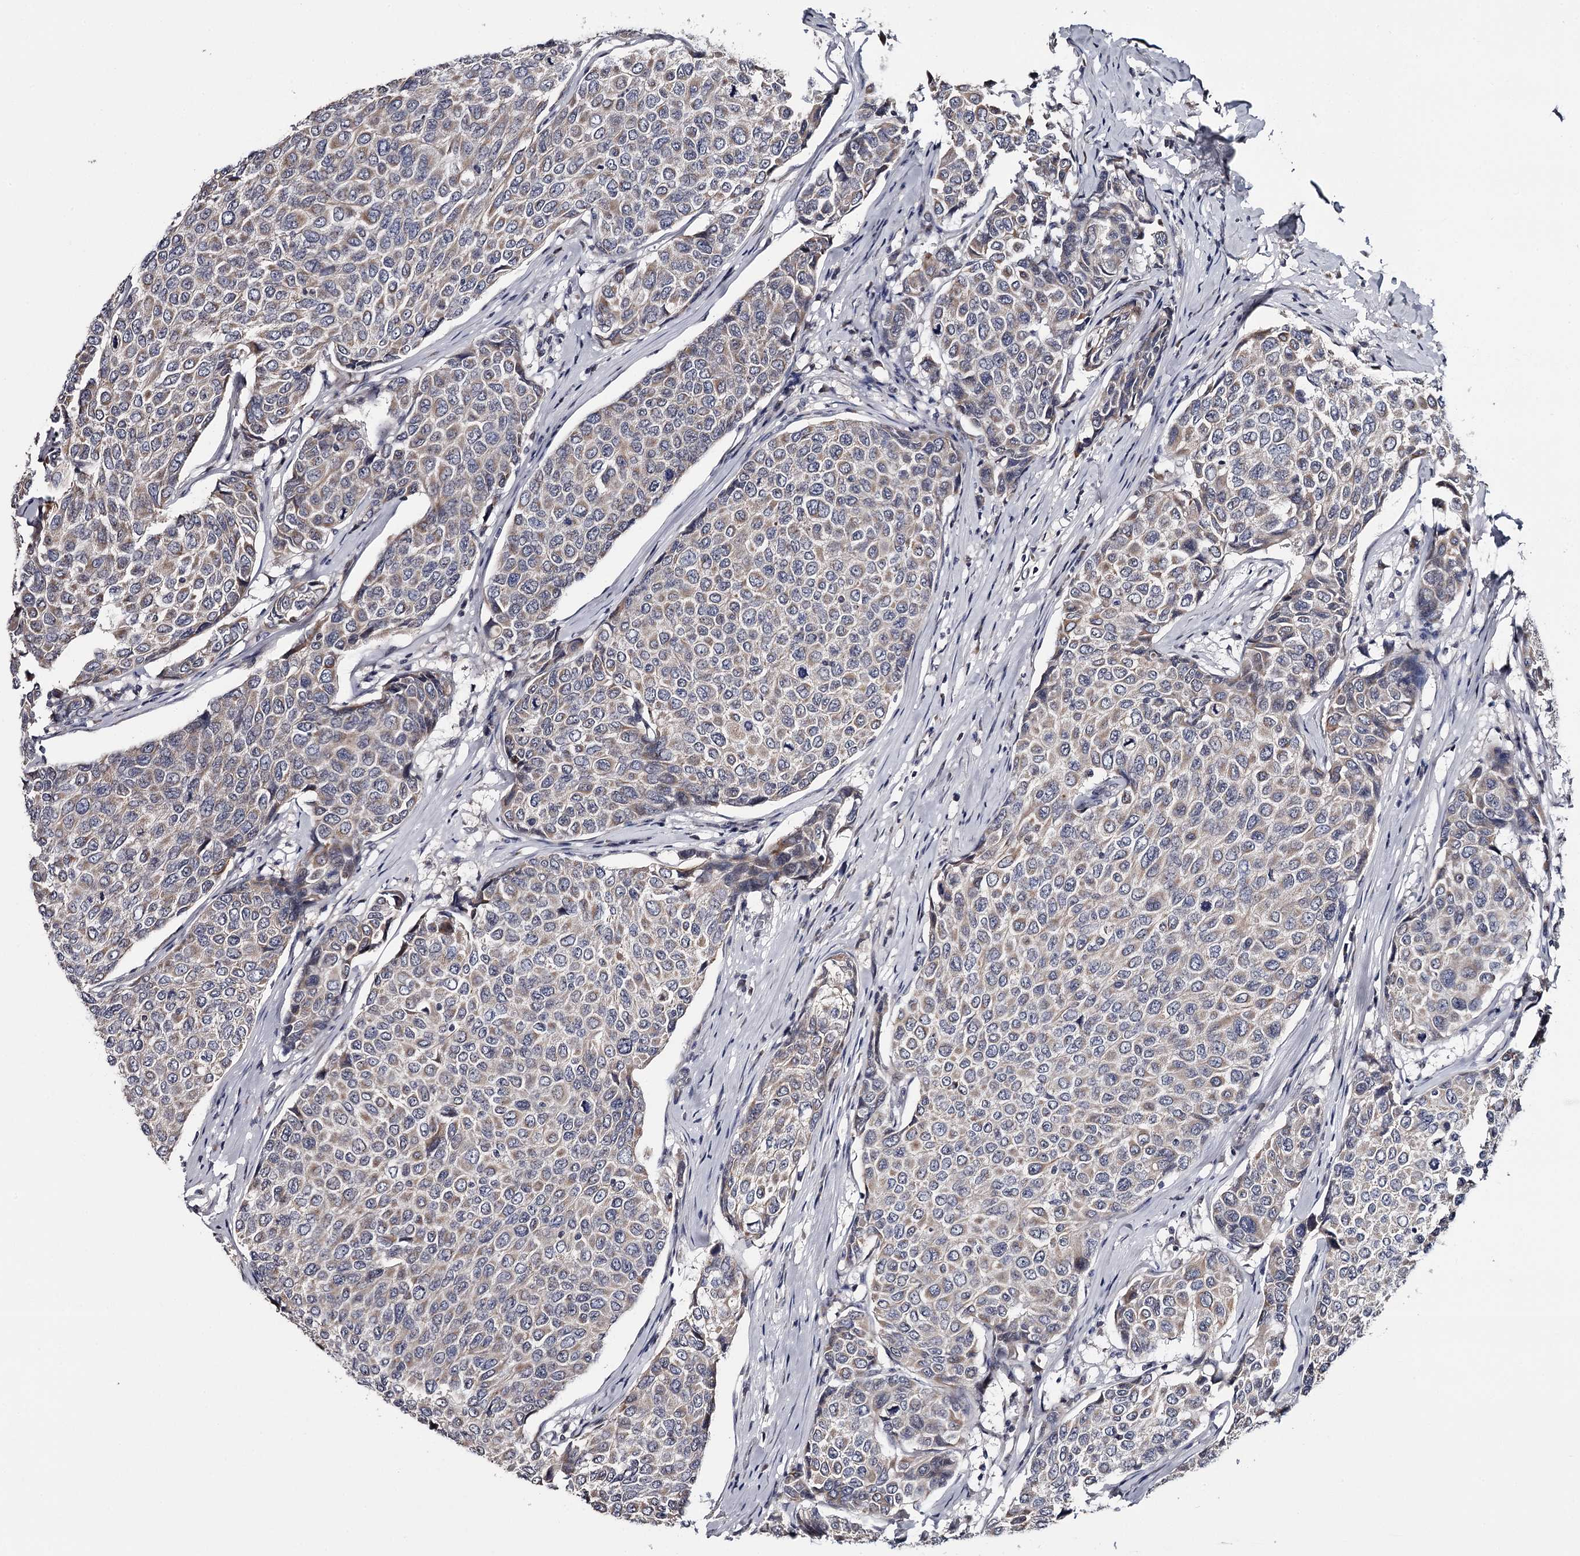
{"staining": {"intensity": "weak", "quantity": "<25%", "location": "cytoplasmic/membranous"}, "tissue": "breast cancer", "cell_type": "Tumor cells", "image_type": "cancer", "snomed": [{"axis": "morphology", "description": "Duct carcinoma"}, {"axis": "topography", "description": "Breast"}], "caption": "This micrograph is of breast intraductal carcinoma stained with immunohistochemistry (IHC) to label a protein in brown with the nuclei are counter-stained blue. There is no positivity in tumor cells. (DAB immunohistochemistry (IHC), high magnification).", "gene": "GTSF1", "patient": {"sex": "female", "age": 55}}